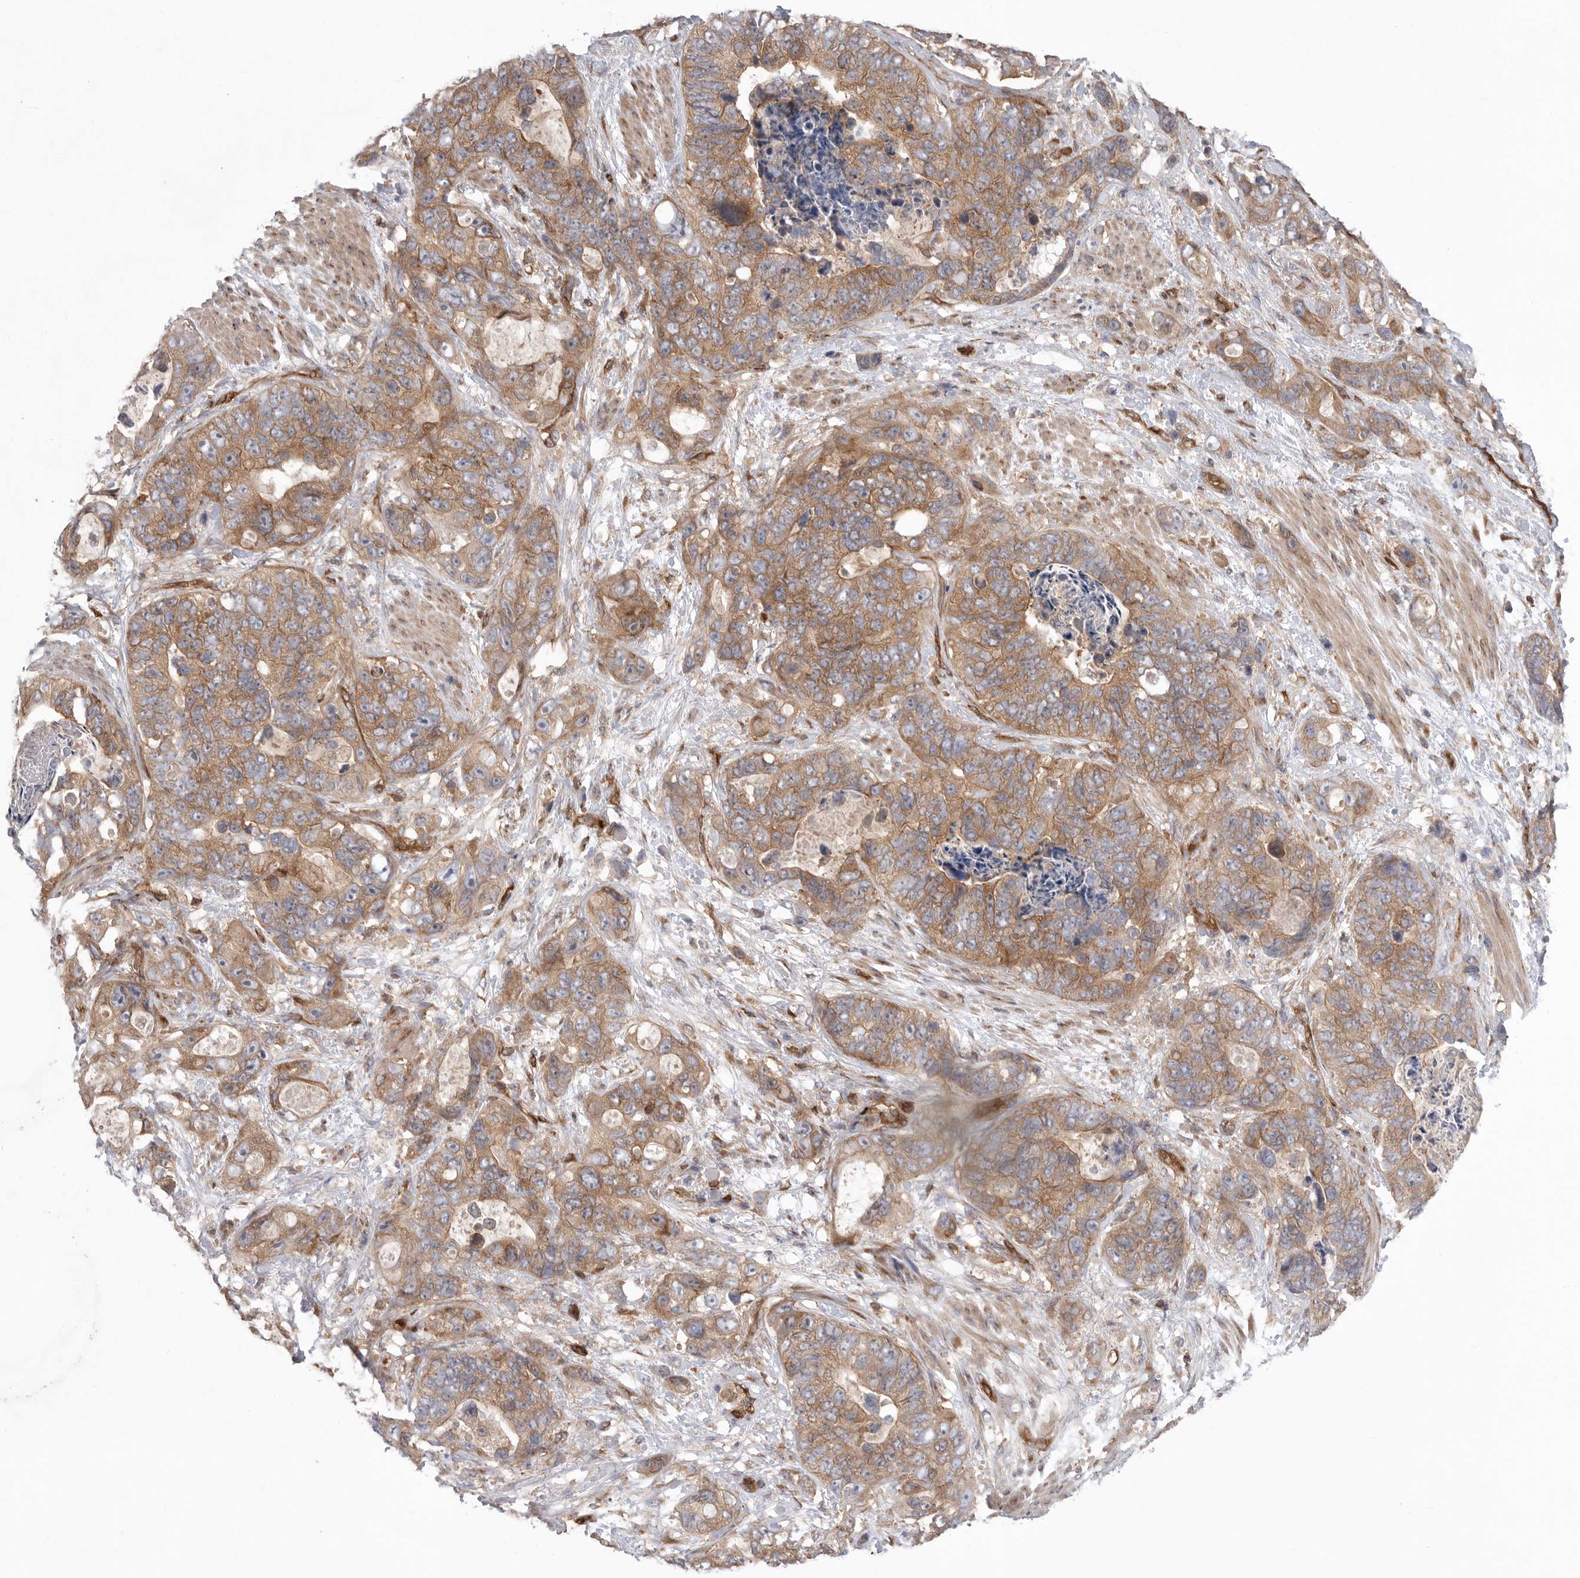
{"staining": {"intensity": "moderate", "quantity": ">75%", "location": "cytoplasmic/membranous"}, "tissue": "stomach cancer", "cell_type": "Tumor cells", "image_type": "cancer", "snomed": [{"axis": "morphology", "description": "Normal tissue, NOS"}, {"axis": "morphology", "description": "Adenocarcinoma, NOS"}, {"axis": "topography", "description": "Stomach"}], "caption": "Moderate cytoplasmic/membranous protein staining is seen in approximately >75% of tumor cells in stomach cancer (adenocarcinoma).", "gene": "PRKCH", "patient": {"sex": "female", "age": 89}}